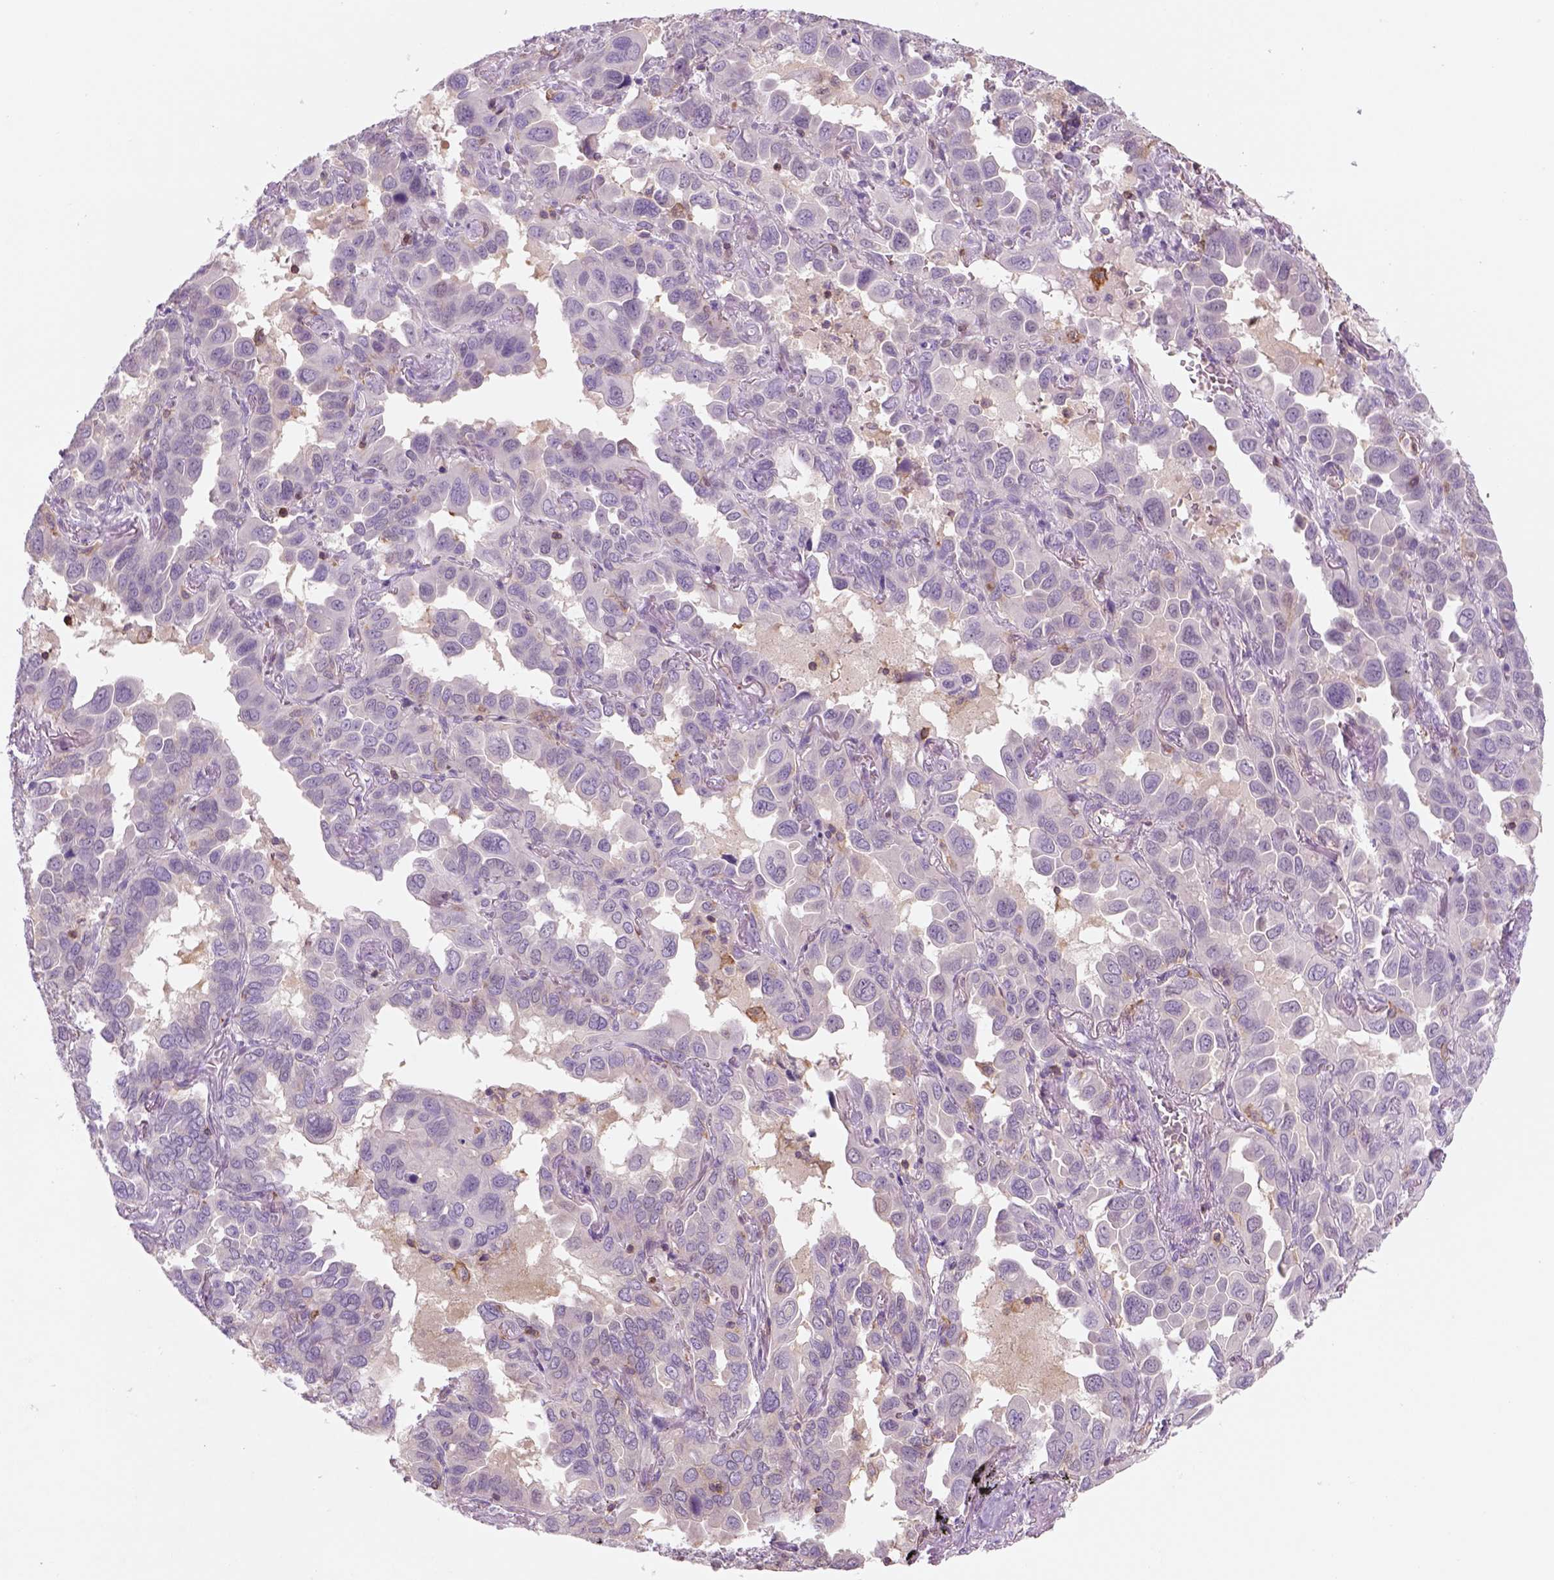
{"staining": {"intensity": "negative", "quantity": "none", "location": "none"}, "tissue": "lung cancer", "cell_type": "Tumor cells", "image_type": "cancer", "snomed": [{"axis": "morphology", "description": "Adenocarcinoma, NOS"}, {"axis": "topography", "description": "Lung"}], "caption": "Tumor cells are negative for protein expression in human adenocarcinoma (lung).", "gene": "GOT1", "patient": {"sex": "male", "age": 64}}